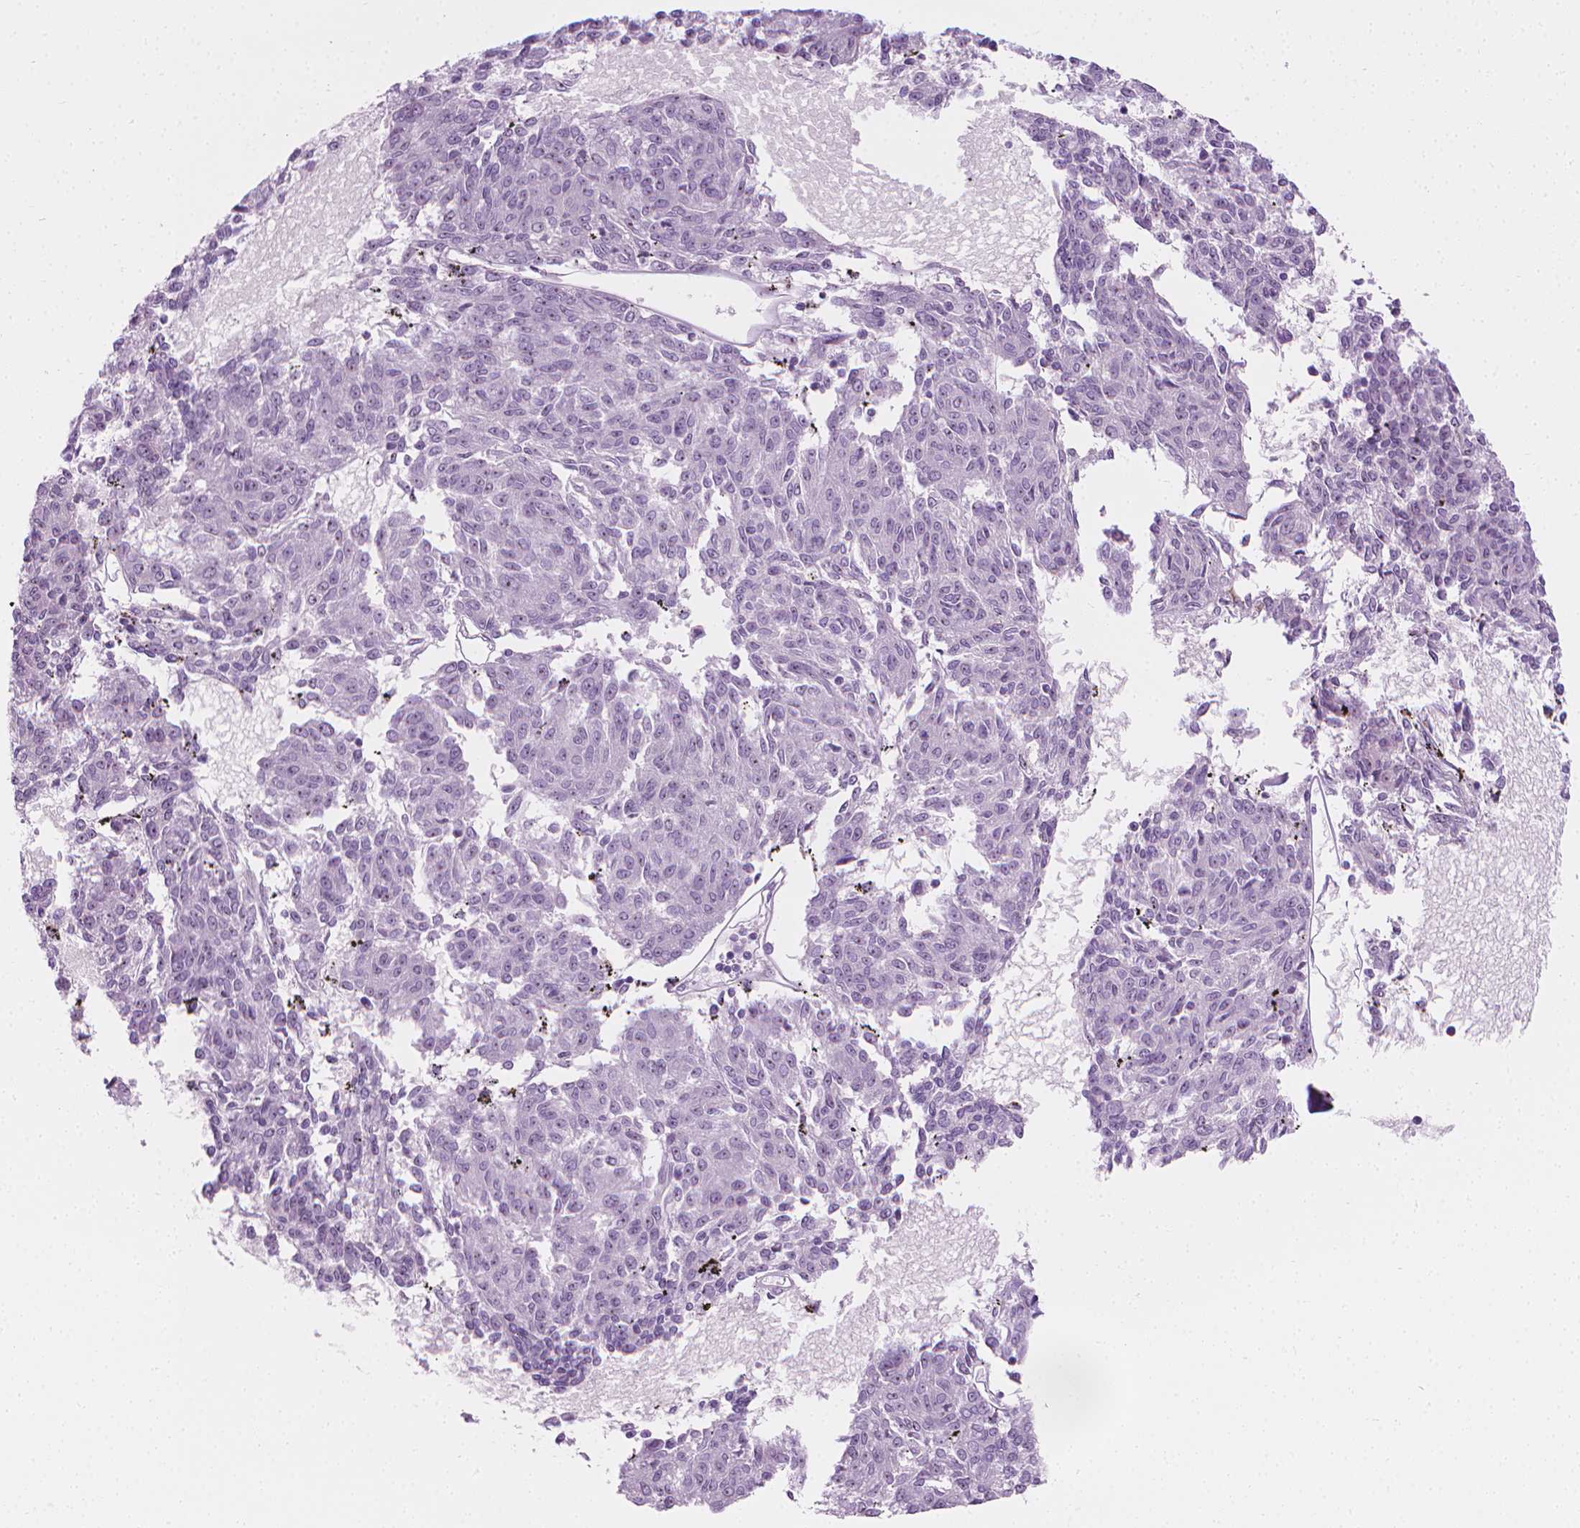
{"staining": {"intensity": "negative", "quantity": "none", "location": "none"}, "tissue": "melanoma", "cell_type": "Tumor cells", "image_type": "cancer", "snomed": [{"axis": "morphology", "description": "Malignant melanoma, NOS"}, {"axis": "topography", "description": "Skin"}], "caption": "Melanoma was stained to show a protein in brown. There is no significant staining in tumor cells.", "gene": "NOL7", "patient": {"sex": "female", "age": 72}}